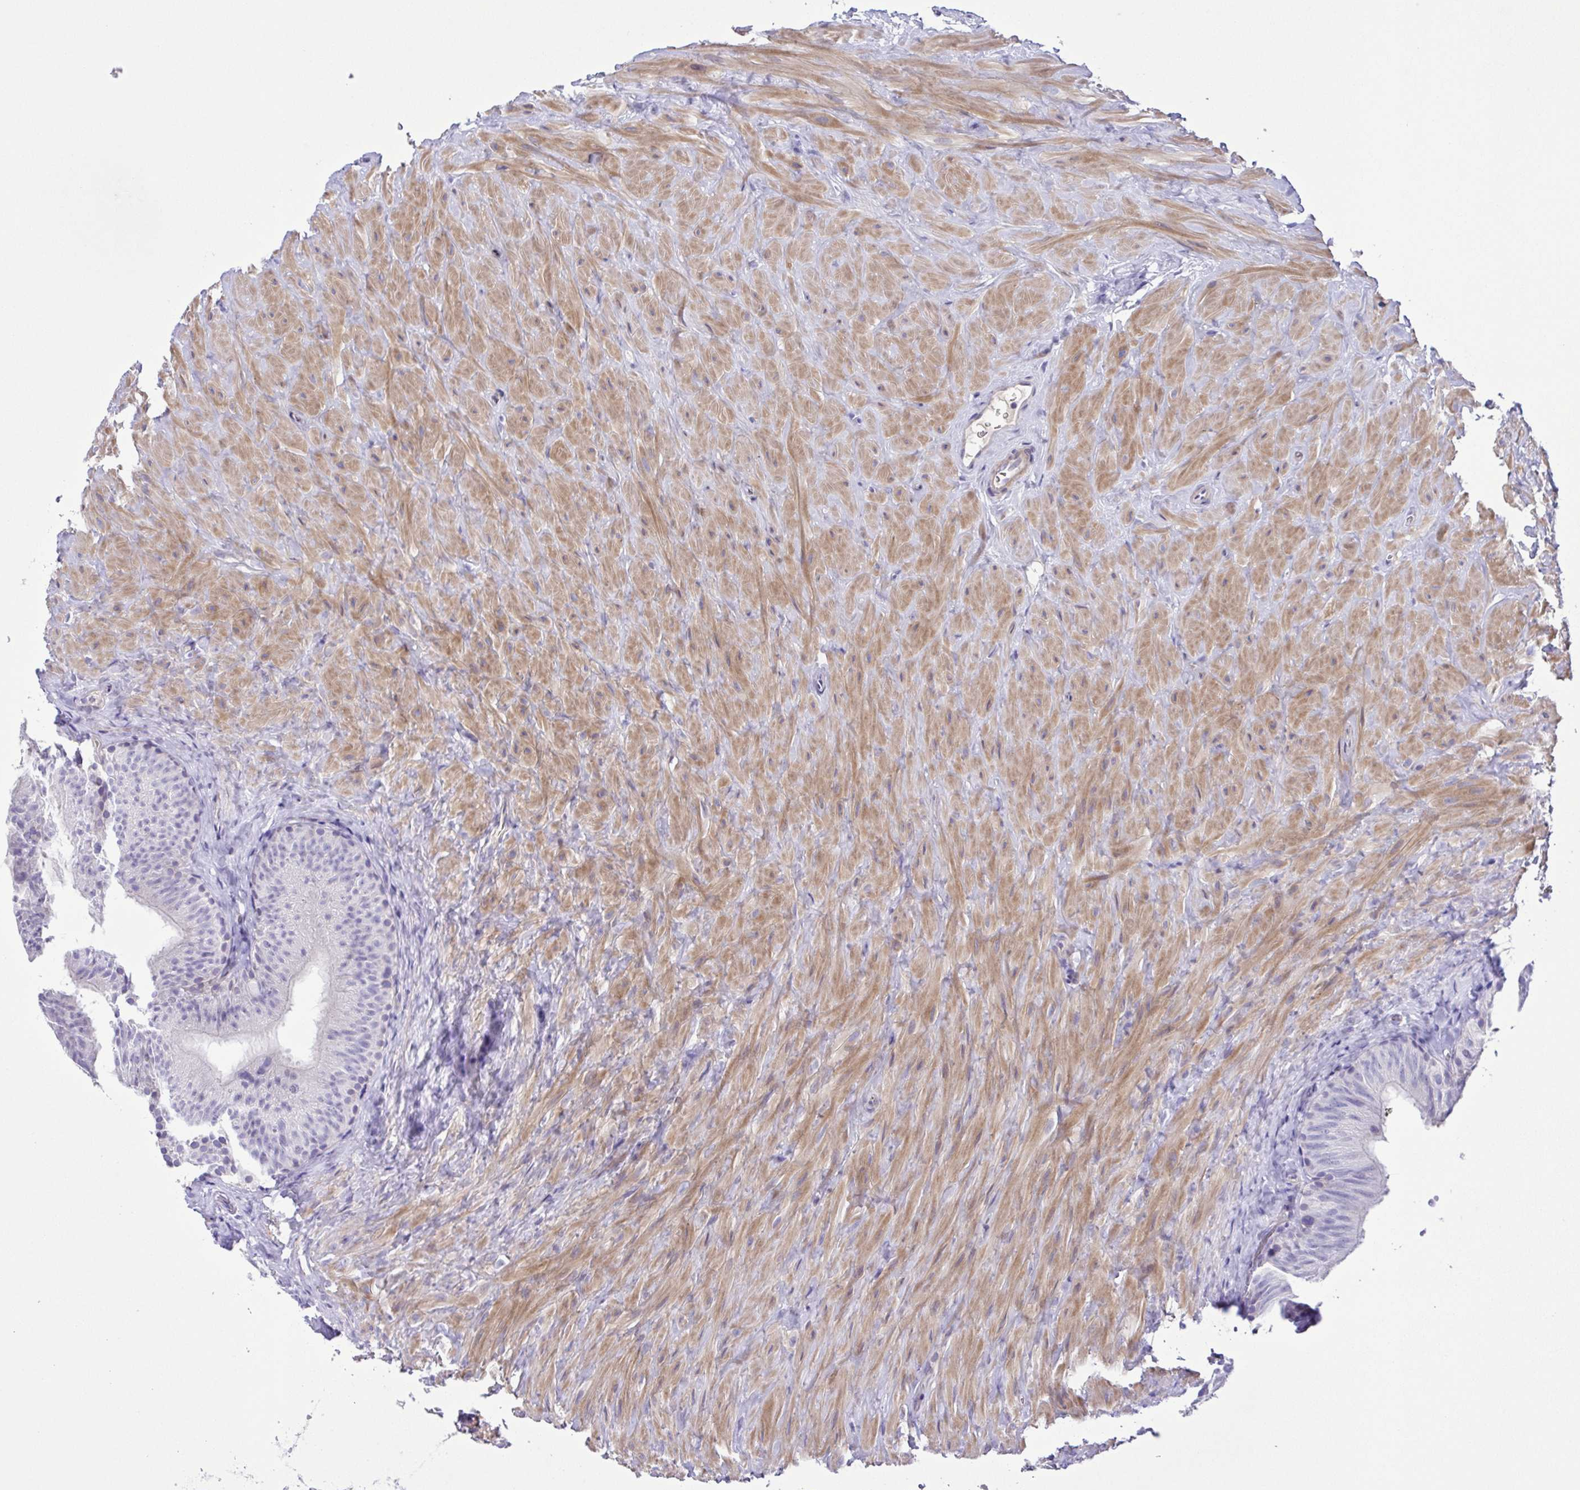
{"staining": {"intensity": "negative", "quantity": "none", "location": "none"}, "tissue": "epididymis", "cell_type": "Glandular cells", "image_type": "normal", "snomed": [{"axis": "morphology", "description": "Normal tissue, NOS"}, {"axis": "topography", "description": "Epididymis, spermatic cord, NOS"}, {"axis": "topography", "description": "Epididymis"}], "caption": "A high-resolution photomicrograph shows immunohistochemistry (IHC) staining of normal epididymis, which exhibits no significant positivity in glandular cells.", "gene": "ISM2", "patient": {"sex": "male", "age": 31}}